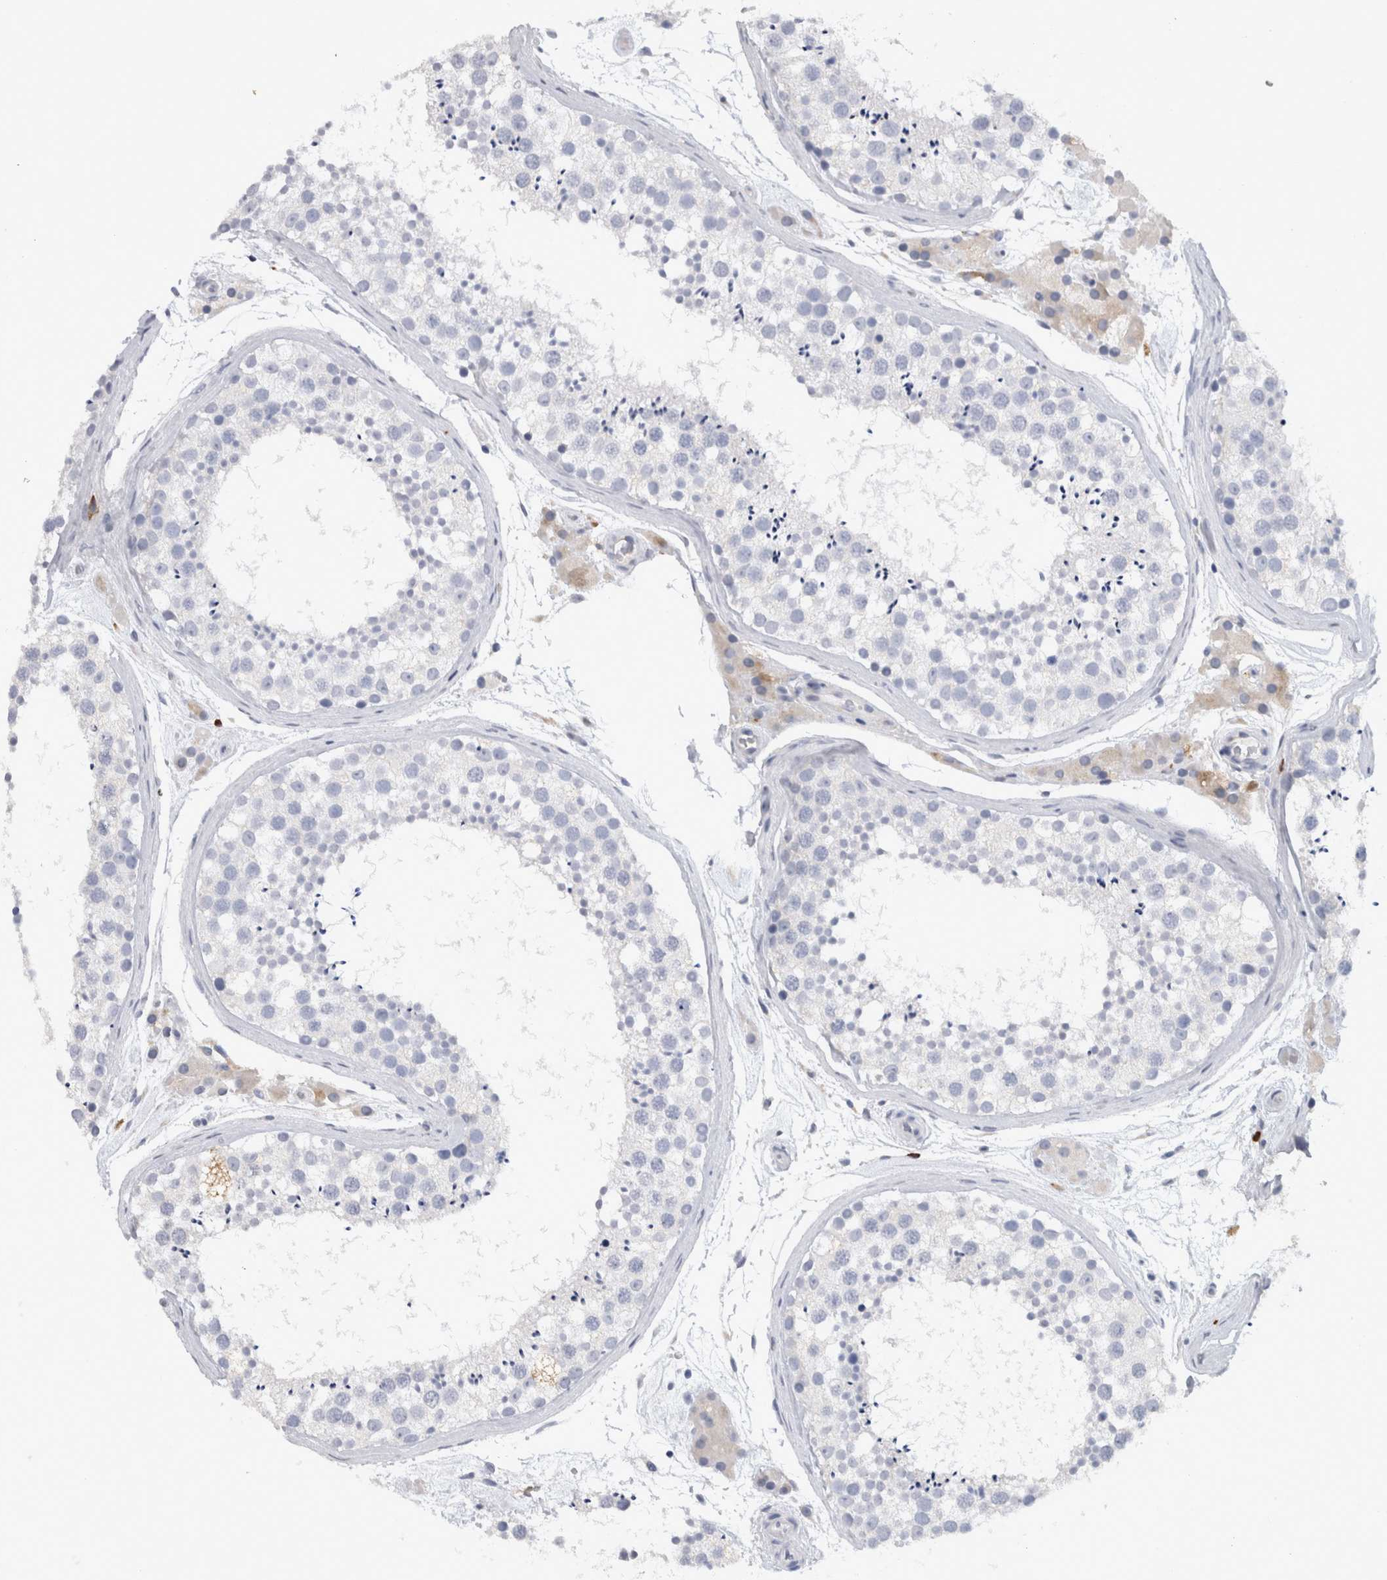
{"staining": {"intensity": "negative", "quantity": "none", "location": "none"}, "tissue": "testis", "cell_type": "Cells in seminiferous ducts", "image_type": "normal", "snomed": [{"axis": "morphology", "description": "Normal tissue, NOS"}, {"axis": "topography", "description": "Testis"}], "caption": "Cells in seminiferous ducts show no significant protein expression in benign testis.", "gene": "CD63", "patient": {"sex": "male", "age": 46}}